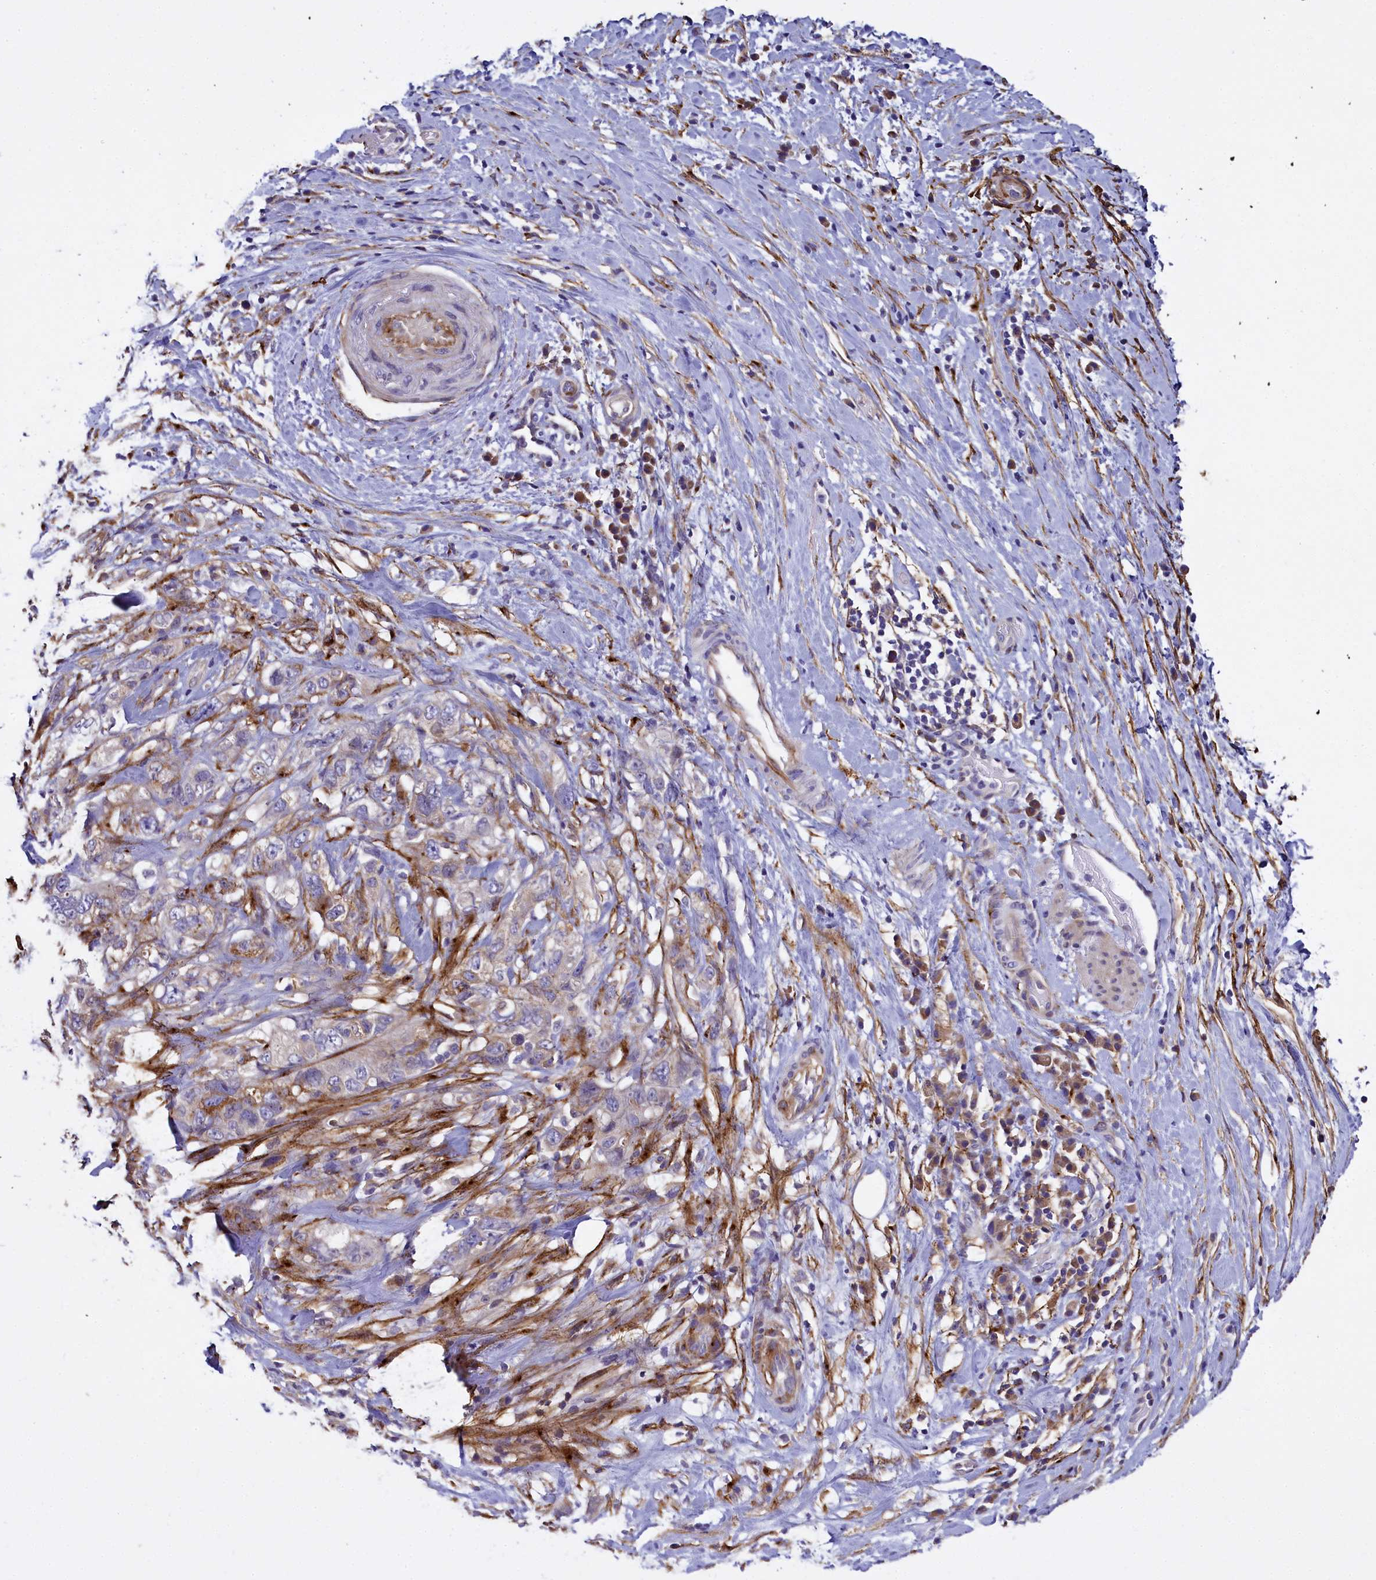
{"staining": {"intensity": "weak", "quantity": "<25%", "location": "cytoplasmic/membranous"}, "tissue": "pancreatic cancer", "cell_type": "Tumor cells", "image_type": "cancer", "snomed": [{"axis": "morphology", "description": "Adenocarcinoma, NOS"}, {"axis": "topography", "description": "Pancreas"}], "caption": "This is a photomicrograph of immunohistochemistry (IHC) staining of pancreatic cancer, which shows no expression in tumor cells.", "gene": "MRC2", "patient": {"sex": "female", "age": 73}}